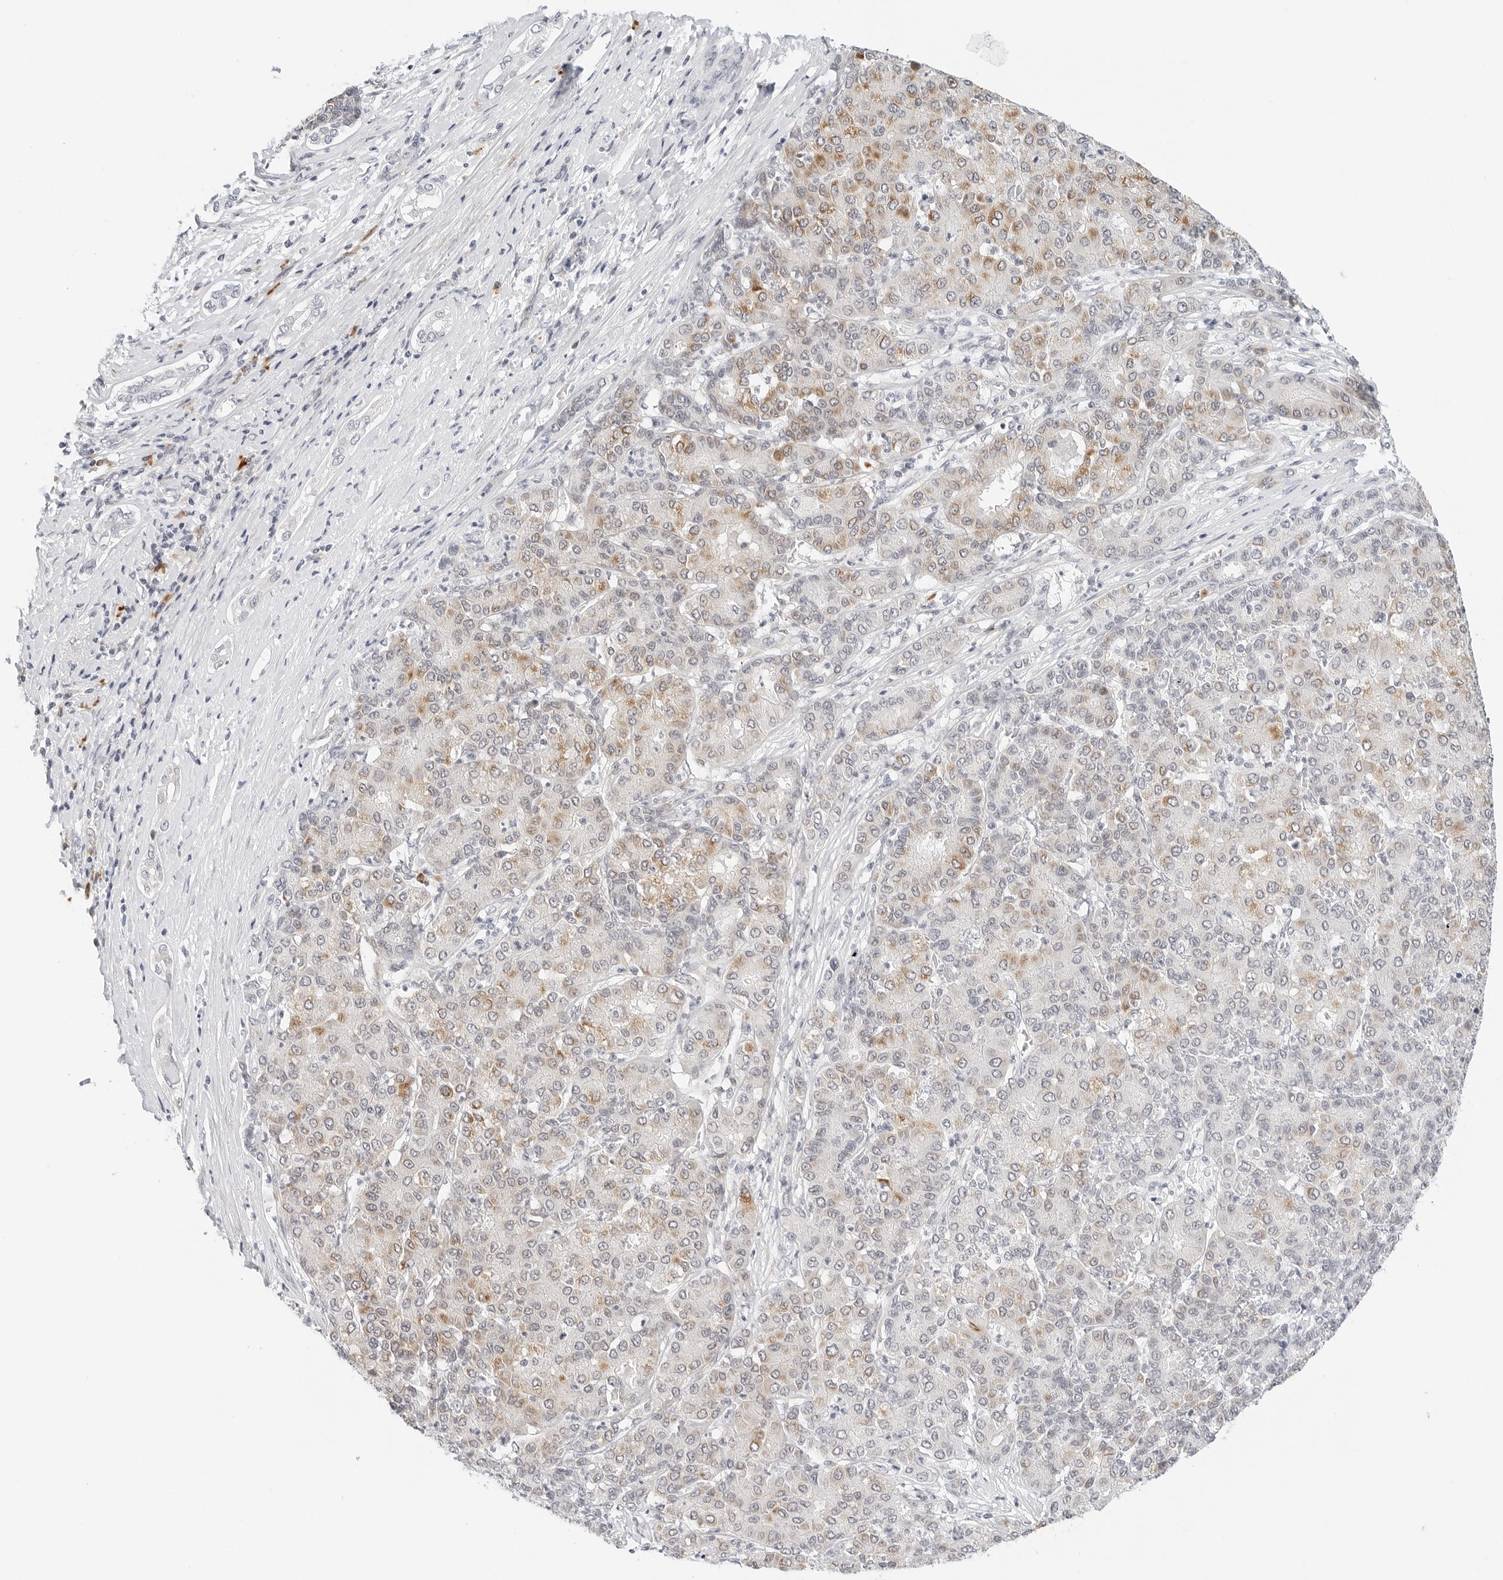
{"staining": {"intensity": "moderate", "quantity": "25%-75%", "location": "cytoplasmic/membranous"}, "tissue": "liver cancer", "cell_type": "Tumor cells", "image_type": "cancer", "snomed": [{"axis": "morphology", "description": "Carcinoma, Hepatocellular, NOS"}, {"axis": "topography", "description": "Liver"}], "caption": "Immunohistochemistry (IHC) (DAB) staining of hepatocellular carcinoma (liver) demonstrates moderate cytoplasmic/membranous protein positivity in approximately 25%-75% of tumor cells.", "gene": "PARP10", "patient": {"sex": "male", "age": 65}}